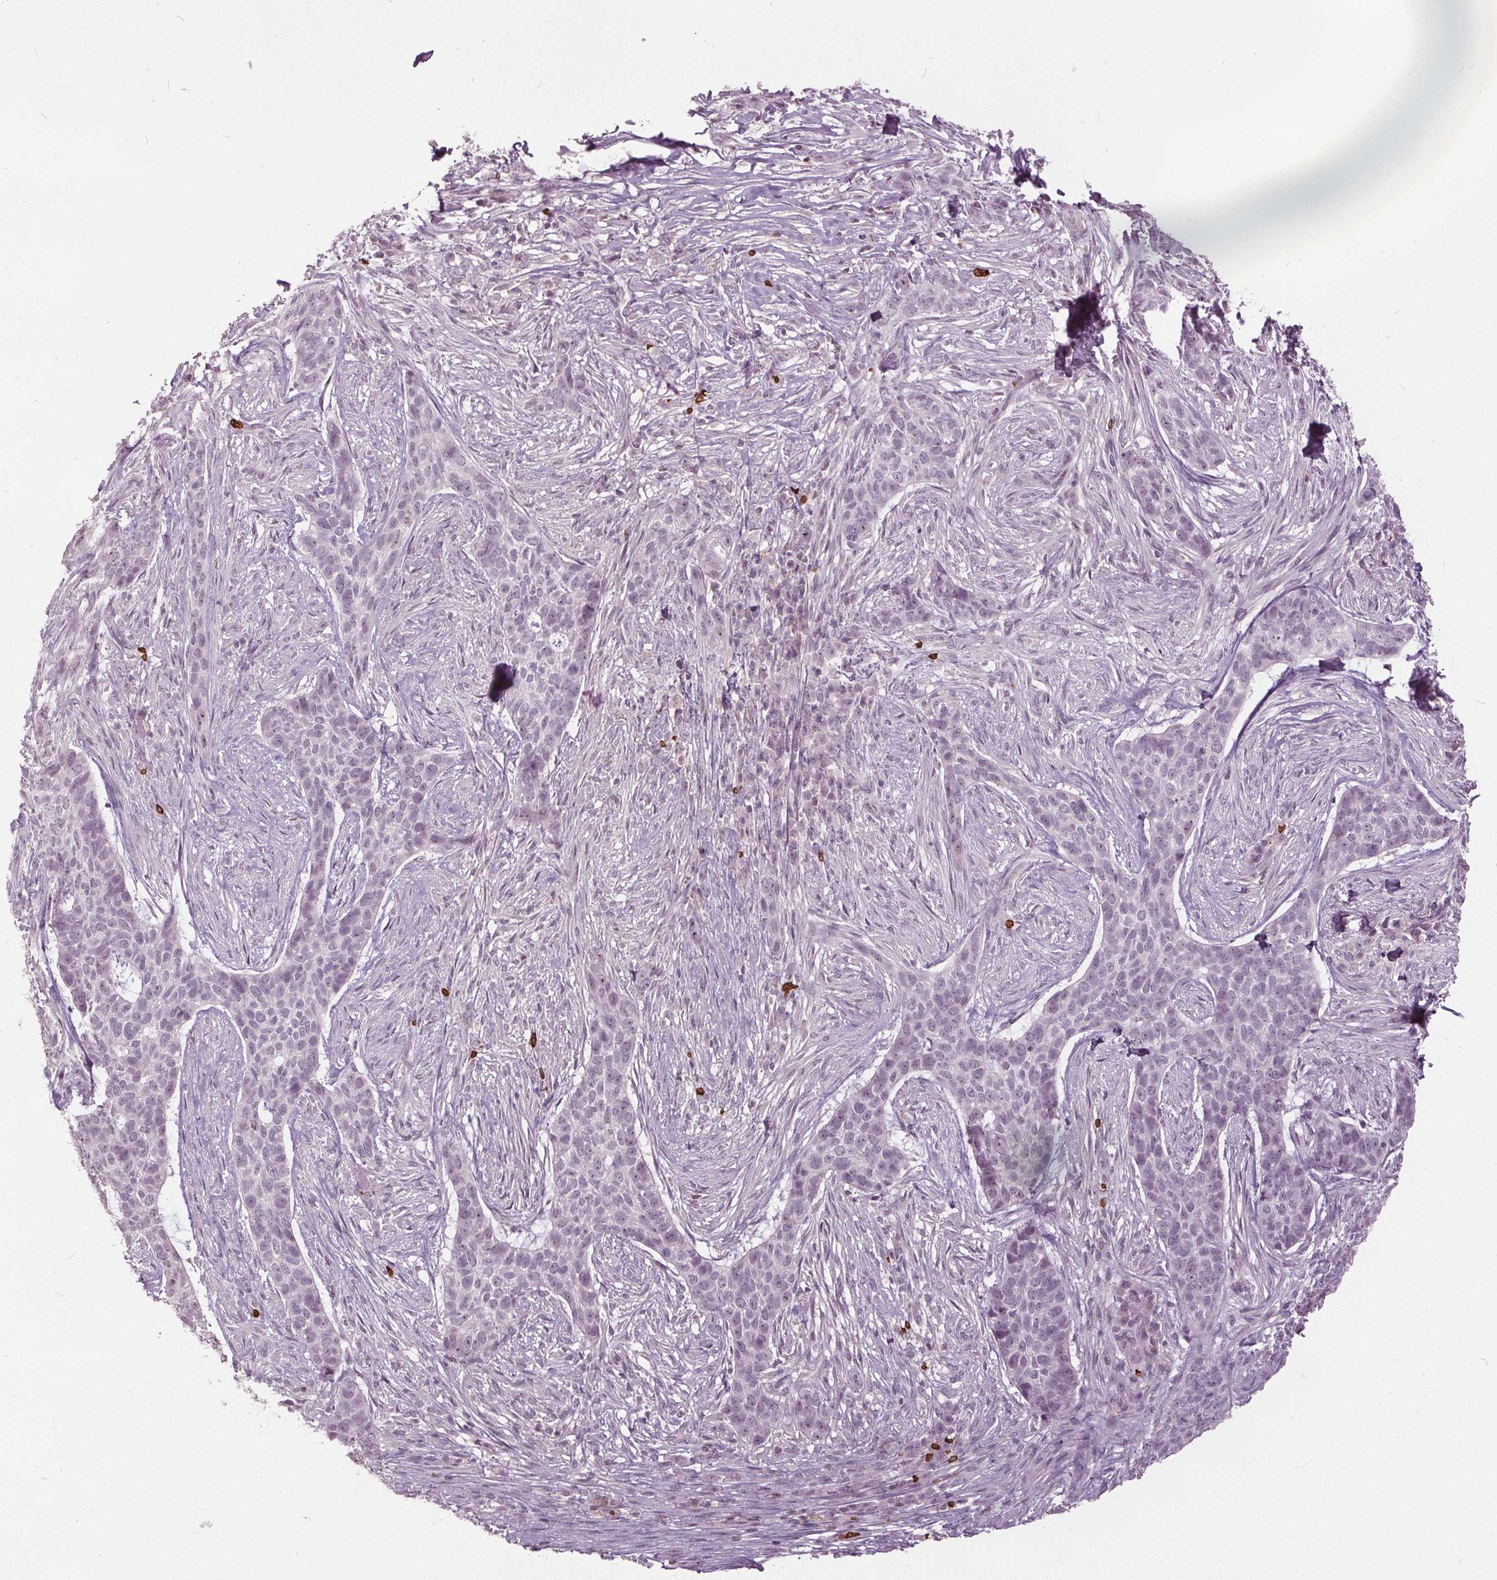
{"staining": {"intensity": "negative", "quantity": "none", "location": "none"}, "tissue": "skin cancer", "cell_type": "Tumor cells", "image_type": "cancer", "snomed": [{"axis": "morphology", "description": "Basal cell carcinoma"}, {"axis": "topography", "description": "Skin"}], "caption": "DAB immunohistochemical staining of human skin cancer (basal cell carcinoma) shows no significant staining in tumor cells. Nuclei are stained in blue.", "gene": "SLC4A1", "patient": {"sex": "female", "age": 69}}